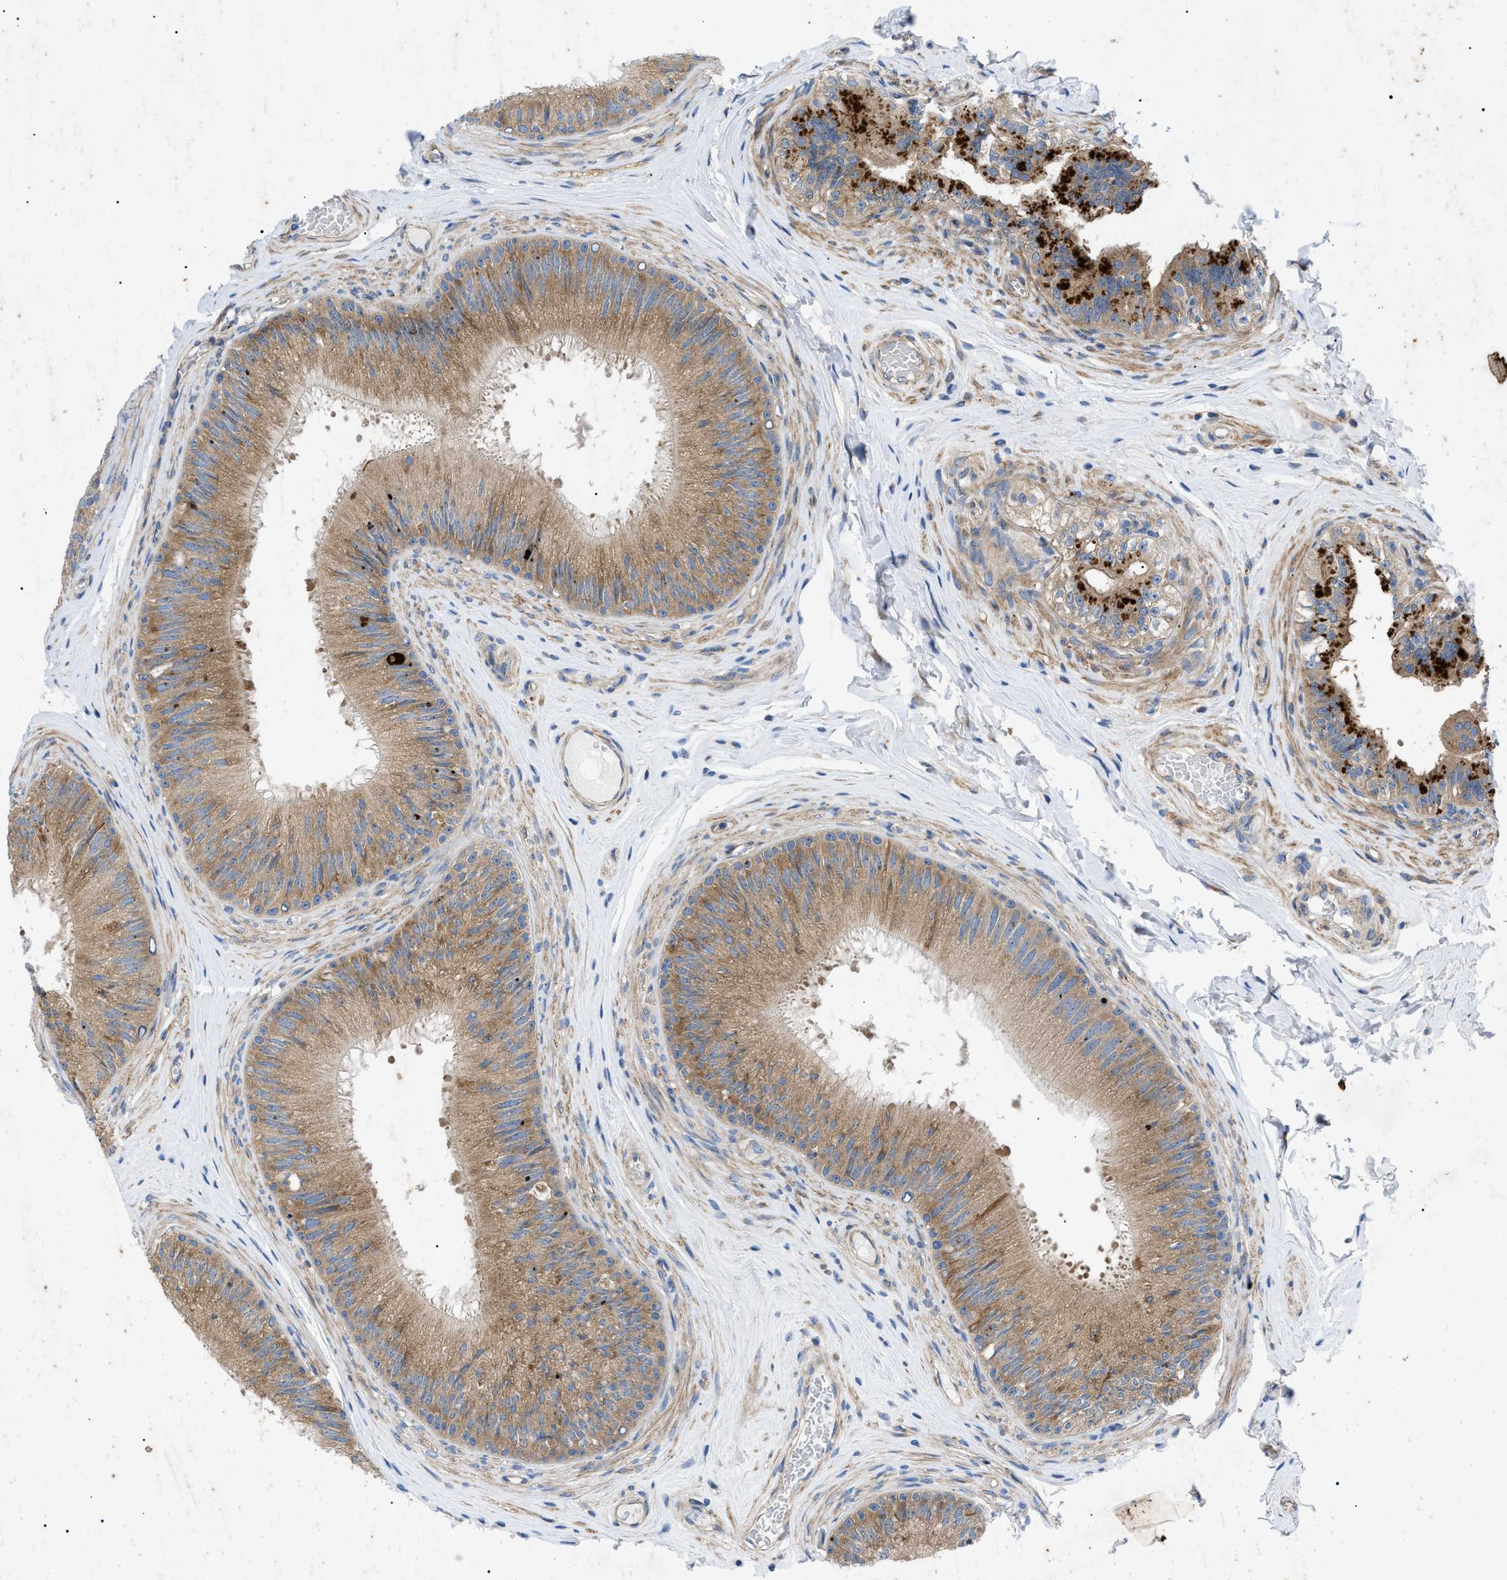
{"staining": {"intensity": "moderate", "quantity": ">75%", "location": "cytoplasmic/membranous"}, "tissue": "epididymis", "cell_type": "Glandular cells", "image_type": "normal", "snomed": [{"axis": "morphology", "description": "Normal tissue, NOS"}, {"axis": "topography", "description": "Testis"}, {"axis": "topography", "description": "Epididymis"}], "caption": "This is a histology image of immunohistochemistry (IHC) staining of benign epididymis, which shows moderate positivity in the cytoplasmic/membranous of glandular cells.", "gene": "HSPB8", "patient": {"sex": "male", "age": 36}}